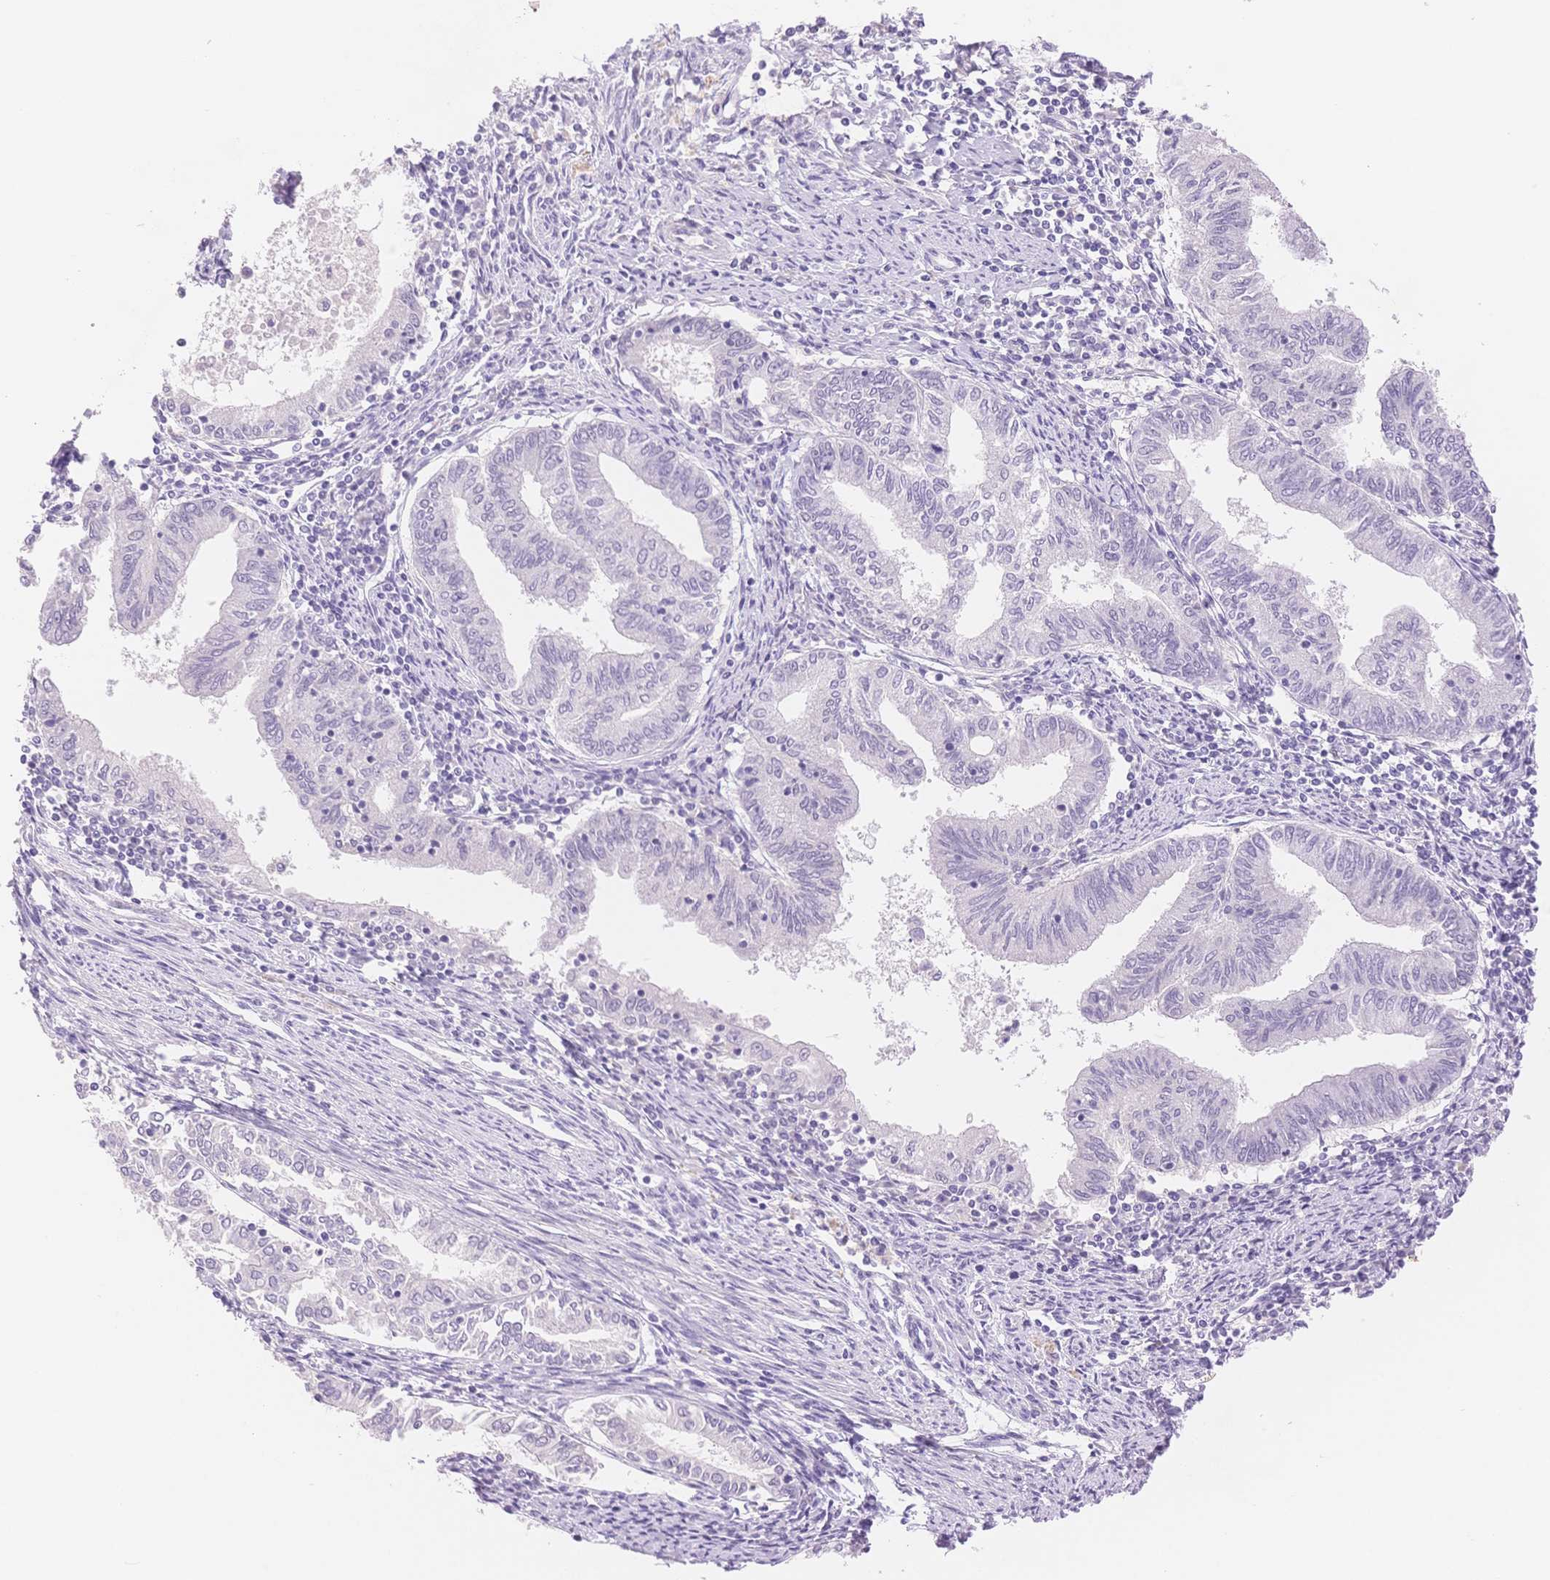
{"staining": {"intensity": "negative", "quantity": "none", "location": "none"}, "tissue": "endometrial cancer", "cell_type": "Tumor cells", "image_type": "cancer", "snomed": [{"axis": "morphology", "description": "Adenocarcinoma, NOS"}, {"axis": "topography", "description": "Endometrium"}], "caption": "Tumor cells are negative for brown protein staining in endometrial cancer.", "gene": "MYOM1", "patient": {"sex": "female", "age": 79}}